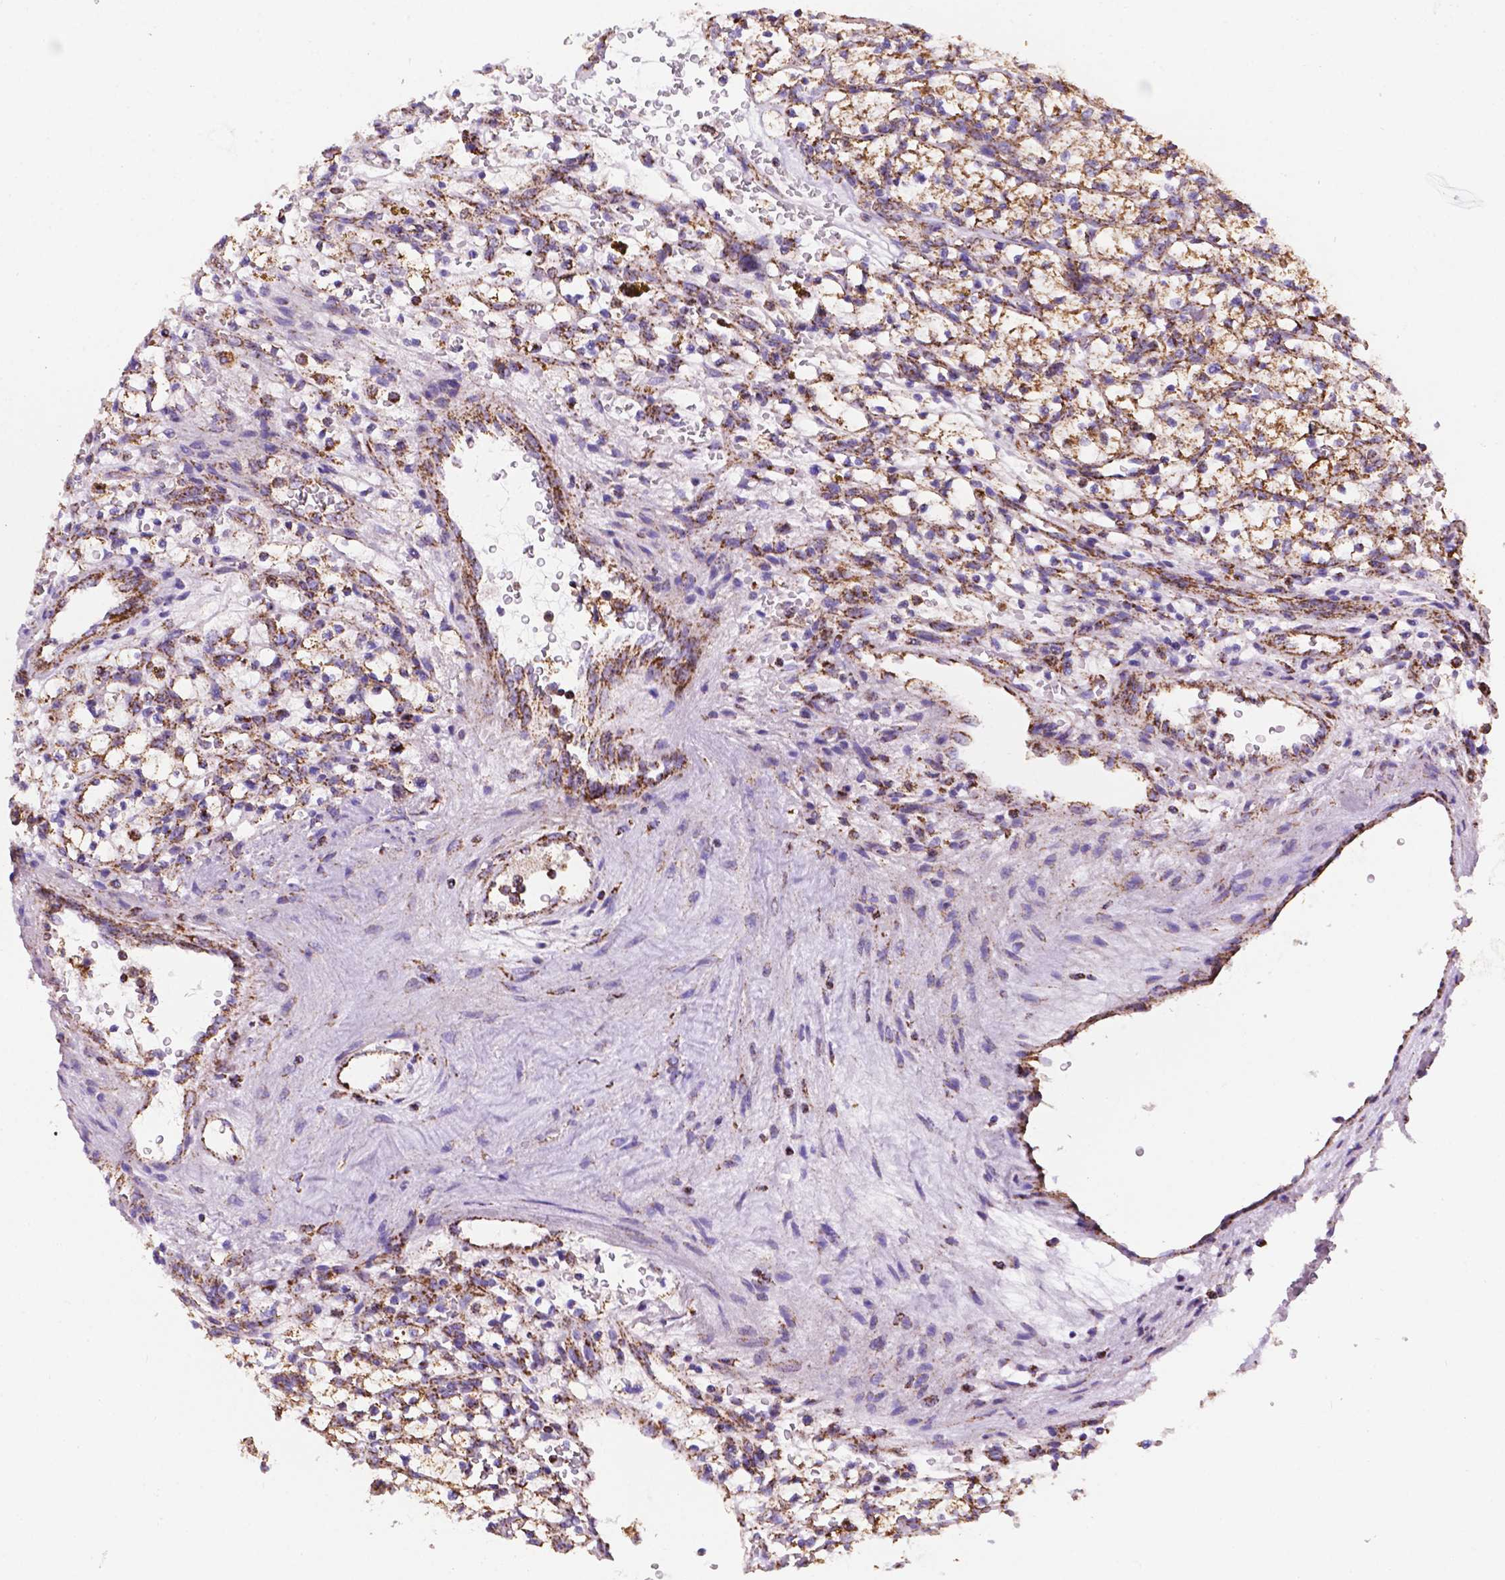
{"staining": {"intensity": "moderate", "quantity": ">75%", "location": "cytoplasmic/membranous"}, "tissue": "renal cancer", "cell_type": "Tumor cells", "image_type": "cancer", "snomed": [{"axis": "morphology", "description": "Adenocarcinoma, NOS"}, {"axis": "topography", "description": "Kidney"}], "caption": "There is medium levels of moderate cytoplasmic/membranous positivity in tumor cells of renal cancer (adenocarcinoma), as demonstrated by immunohistochemical staining (brown color).", "gene": "HSPD1", "patient": {"sex": "female", "age": 64}}